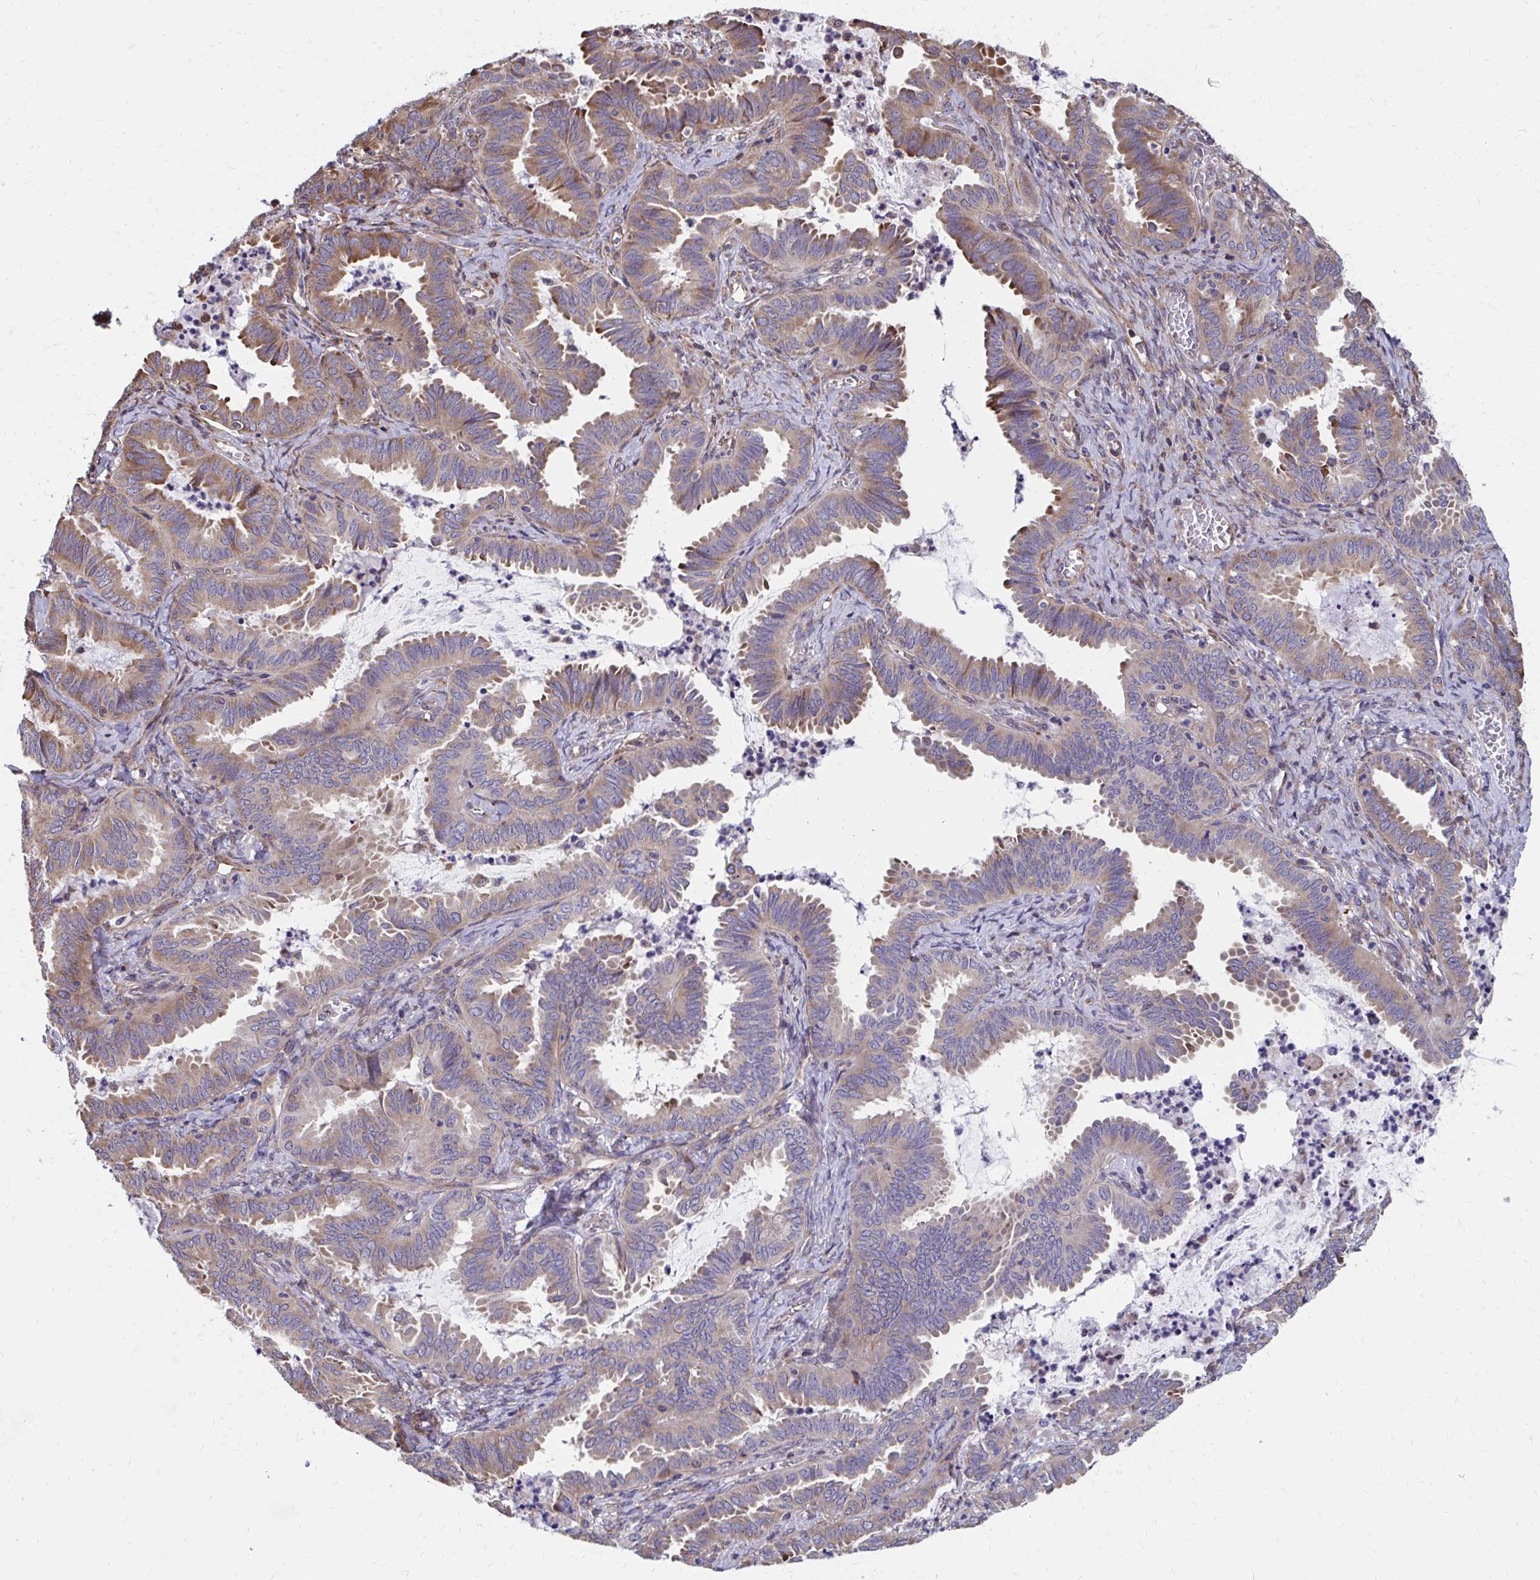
{"staining": {"intensity": "moderate", "quantity": "<25%", "location": "cytoplasmic/membranous"}, "tissue": "ovarian cancer", "cell_type": "Tumor cells", "image_type": "cancer", "snomed": [{"axis": "morphology", "description": "Carcinoma, endometroid"}, {"axis": "topography", "description": "Ovary"}], "caption": "This photomicrograph shows ovarian cancer stained with immunohistochemistry to label a protein in brown. The cytoplasmic/membranous of tumor cells show moderate positivity for the protein. Nuclei are counter-stained blue.", "gene": "ZNF778", "patient": {"sex": "female", "age": 70}}